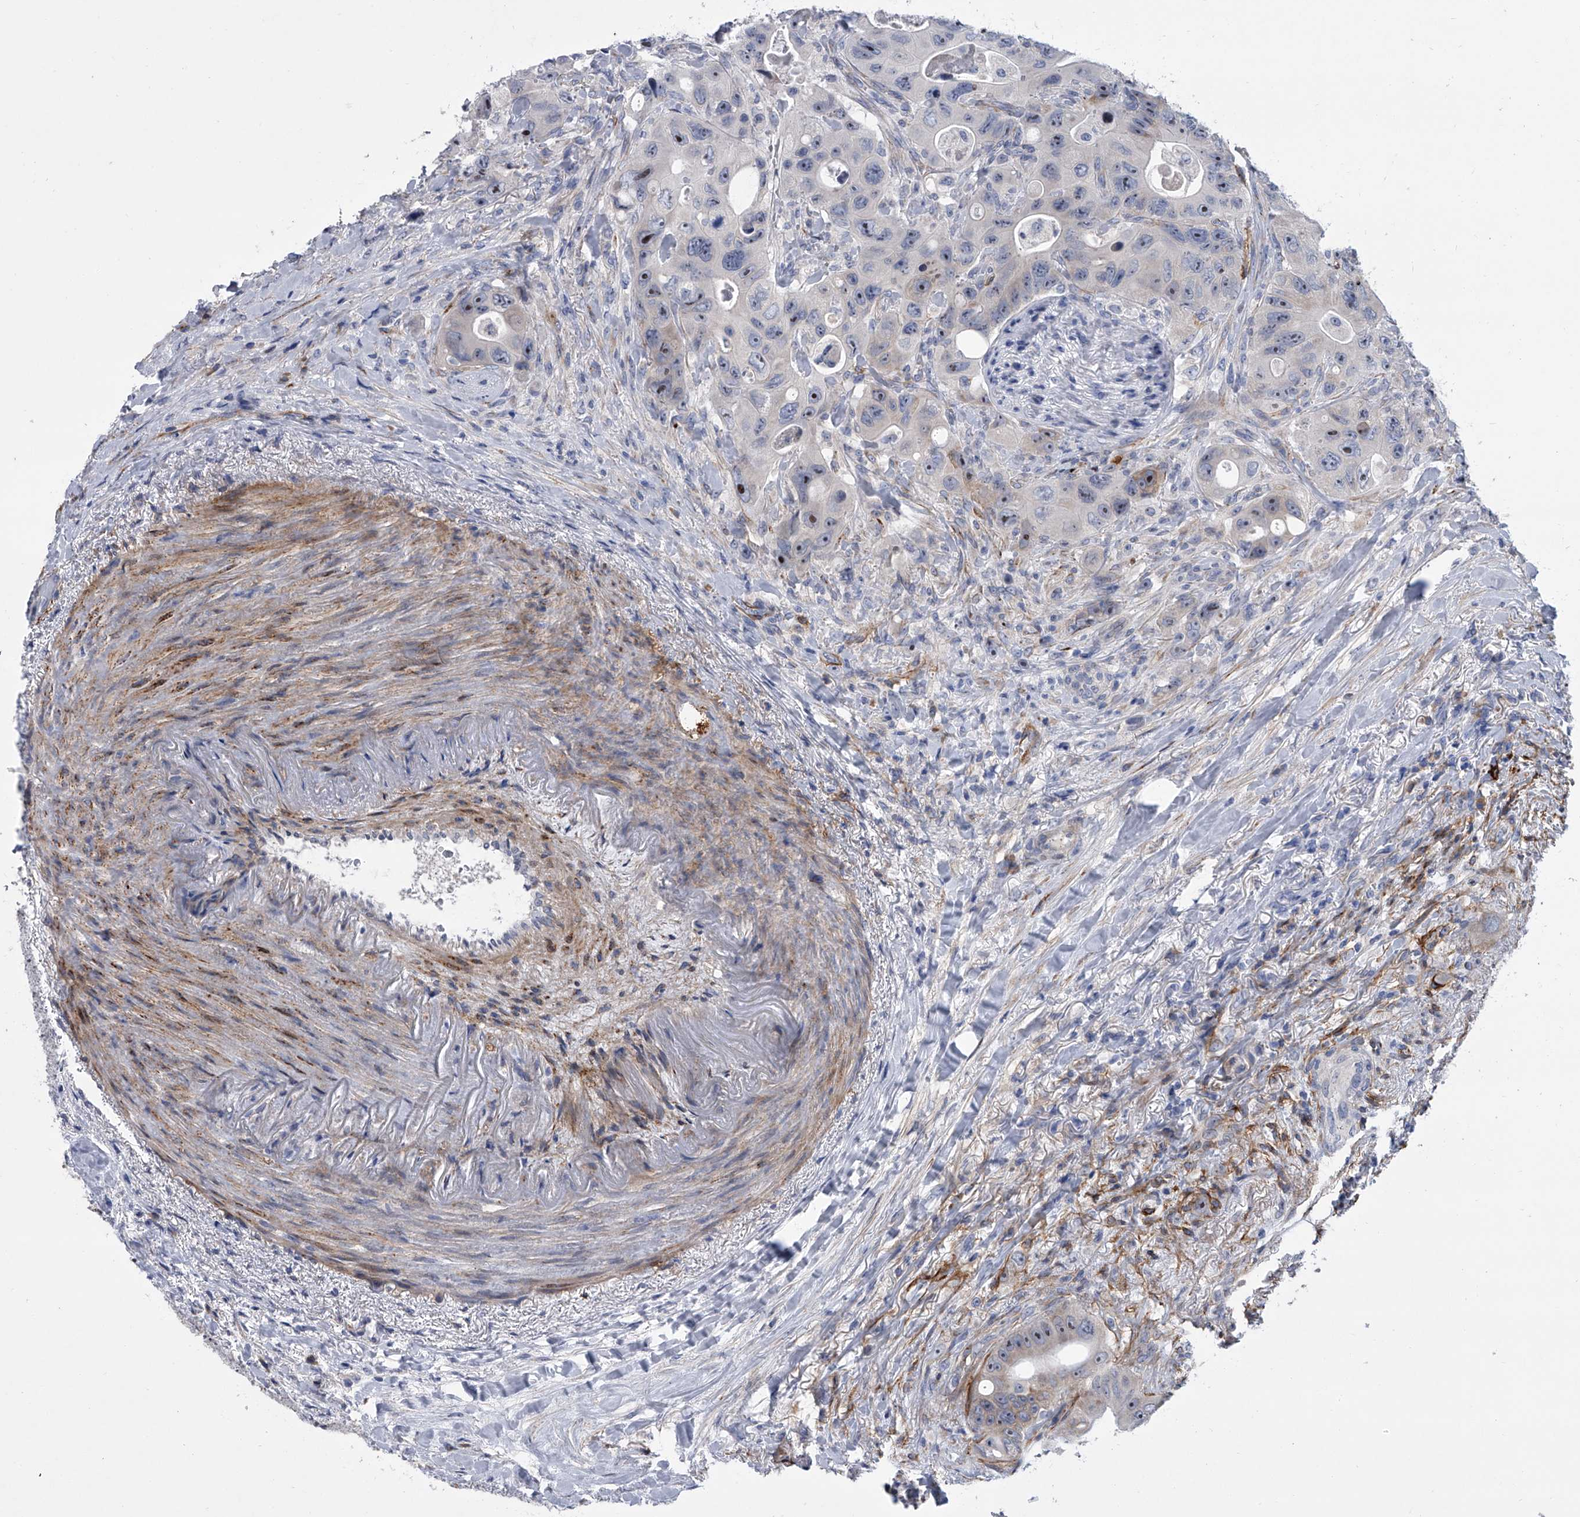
{"staining": {"intensity": "moderate", "quantity": "<25%", "location": "cytoplasmic/membranous"}, "tissue": "colorectal cancer", "cell_type": "Tumor cells", "image_type": "cancer", "snomed": [{"axis": "morphology", "description": "Adenocarcinoma, NOS"}, {"axis": "topography", "description": "Colon"}], "caption": "Brown immunohistochemical staining in colorectal cancer (adenocarcinoma) reveals moderate cytoplasmic/membranous staining in about <25% of tumor cells.", "gene": "ALG14", "patient": {"sex": "female", "age": 46}}